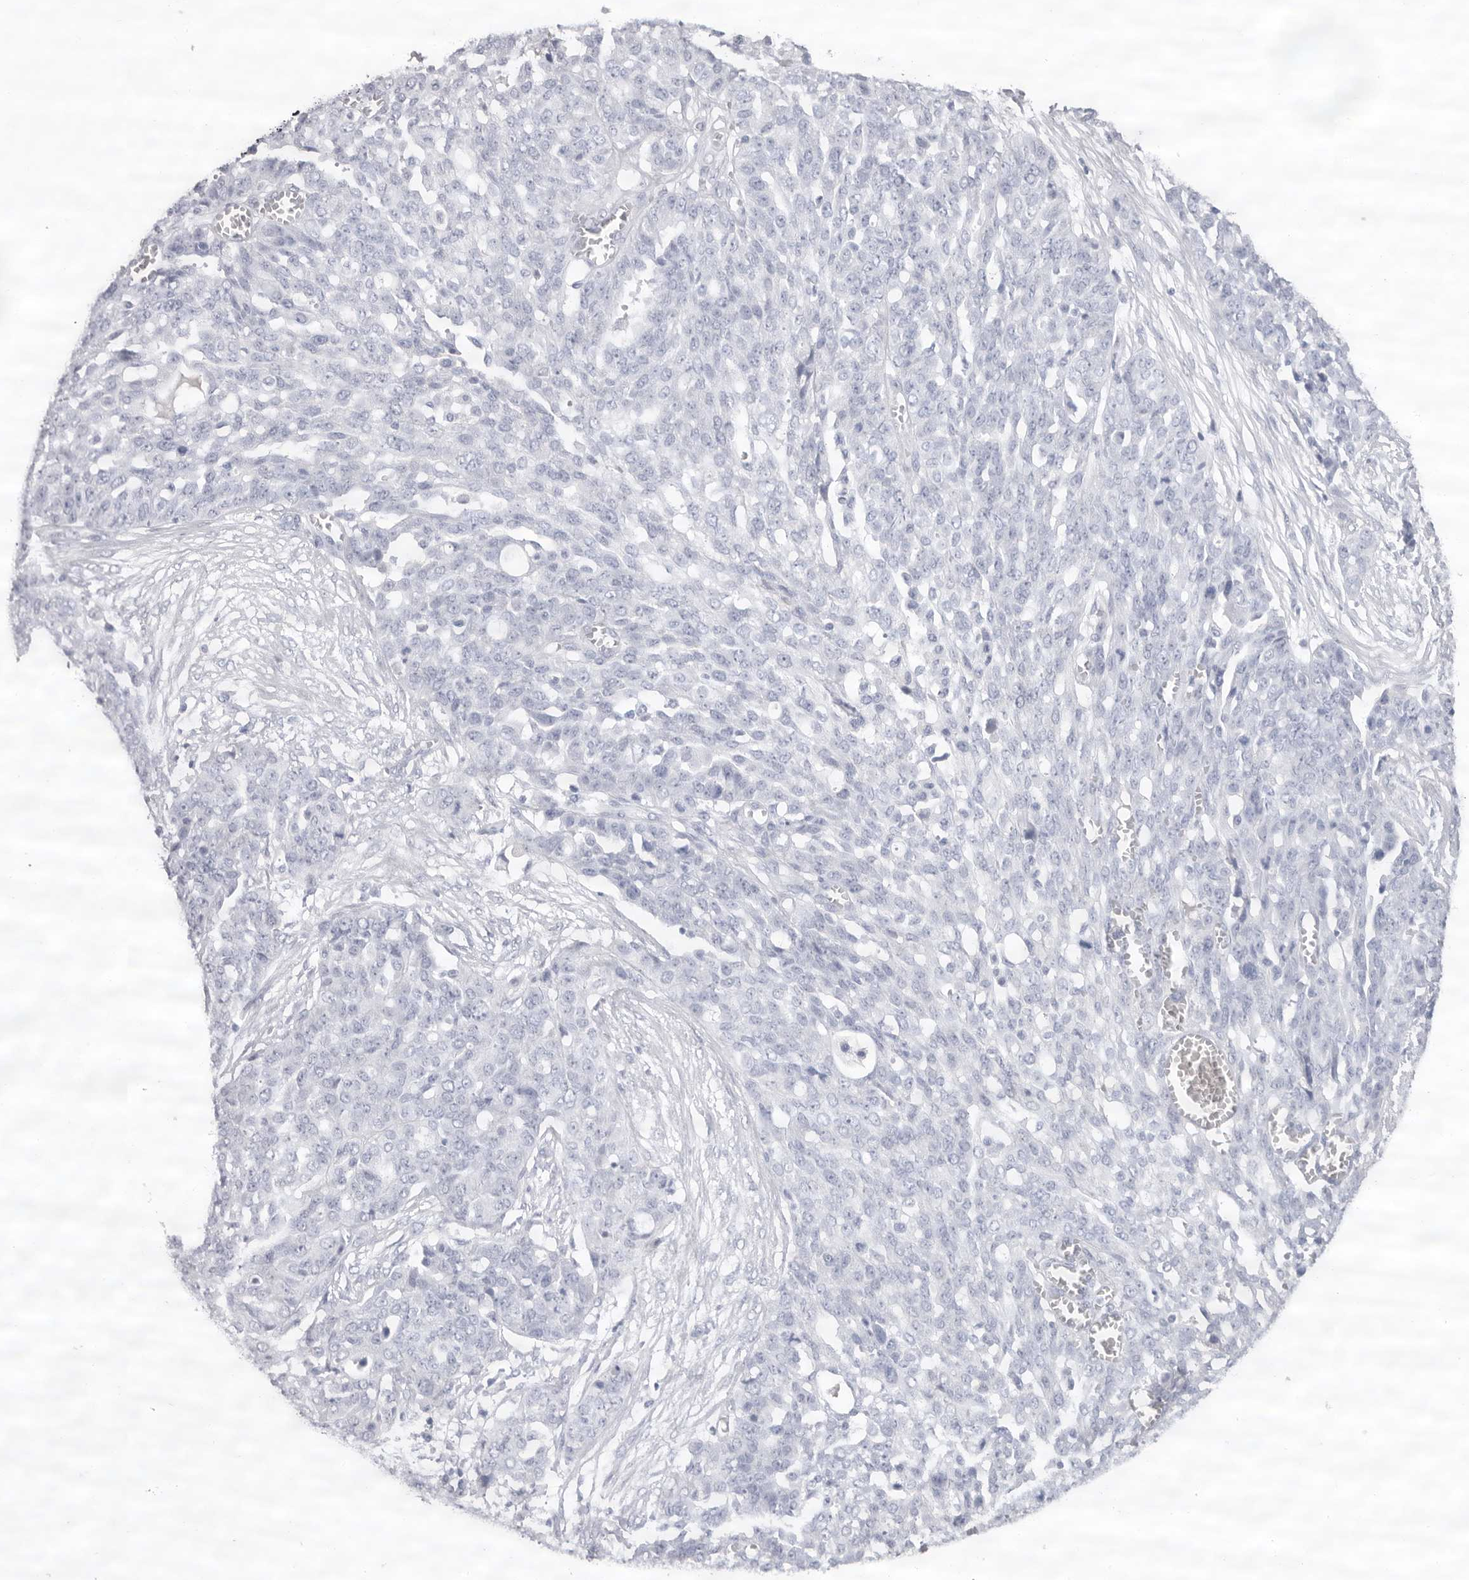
{"staining": {"intensity": "negative", "quantity": "none", "location": "none"}, "tissue": "ovarian cancer", "cell_type": "Tumor cells", "image_type": "cancer", "snomed": [{"axis": "morphology", "description": "Cystadenocarcinoma, serous, NOS"}, {"axis": "topography", "description": "Soft tissue"}, {"axis": "topography", "description": "Ovary"}], "caption": "There is no significant expression in tumor cells of ovarian cancer (serous cystadenocarcinoma). The staining was performed using DAB (3,3'-diaminobenzidine) to visualize the protein expression in brown, while the nuclei were stained in blue with hematoxylin (Magnification: 20x).", "gene": "LPO", "patient": {"sex": "female", "age": 57}}